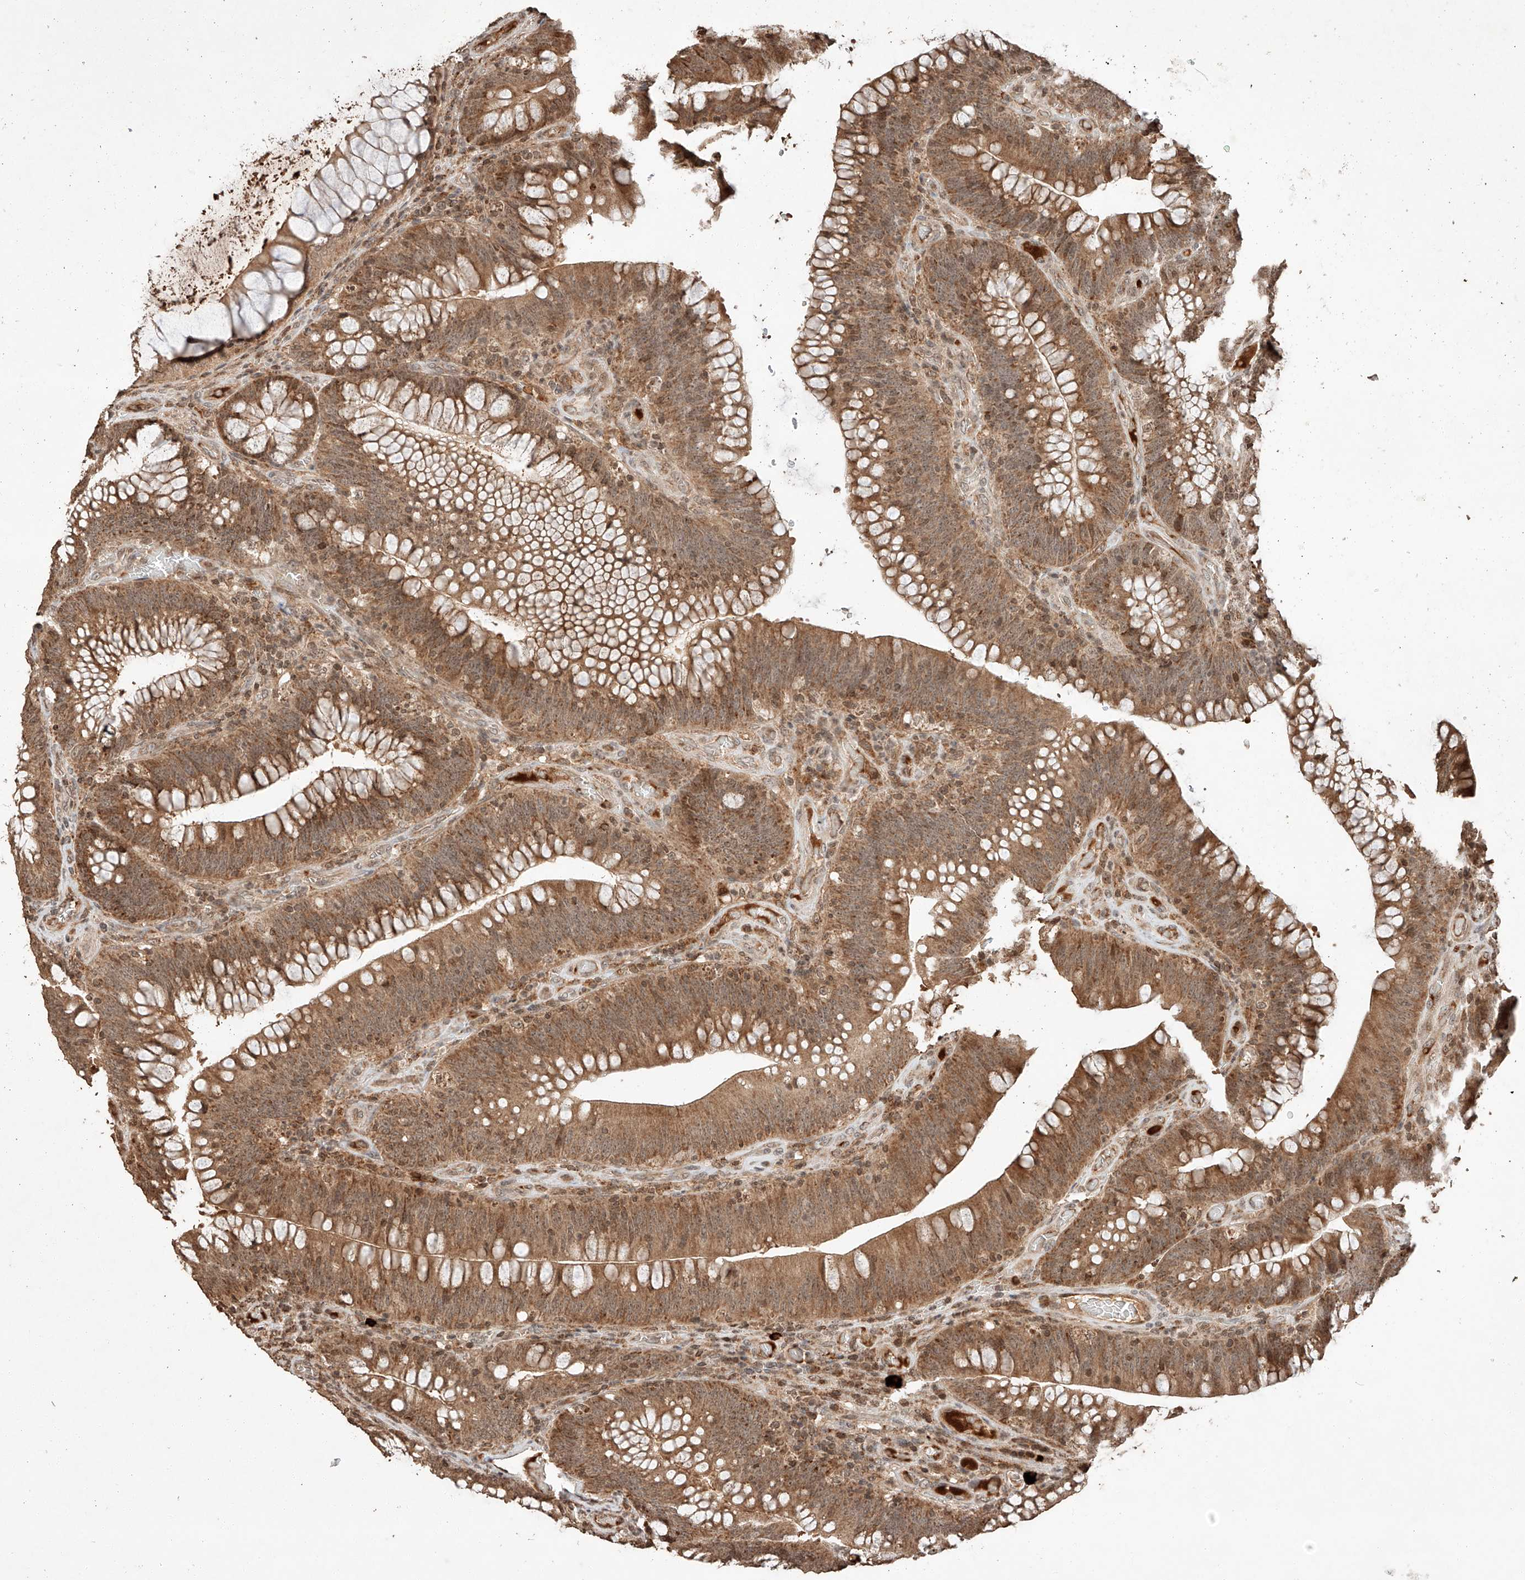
{"staining": {"intensity": "moderate", "quantity": ">75%", "location": "cytoplasmic/membranous"}, "tissue": "colorectal cancer", "cell_type": "Tumor cells", "image_type": "cancer", "snomed": [{"axis": "morphology", "description": "Normal tissue, NOS"}, {"axis": "topography", "description": "Colon"}], "caption": "A medium amount of moderate cytoplasmic/membranous positivity is seen in approximately >75% of tumor cells in colorectal cancer tissue.", "gene": "ARHGAP33", "patient": {"sex": "female", "age": 82}}